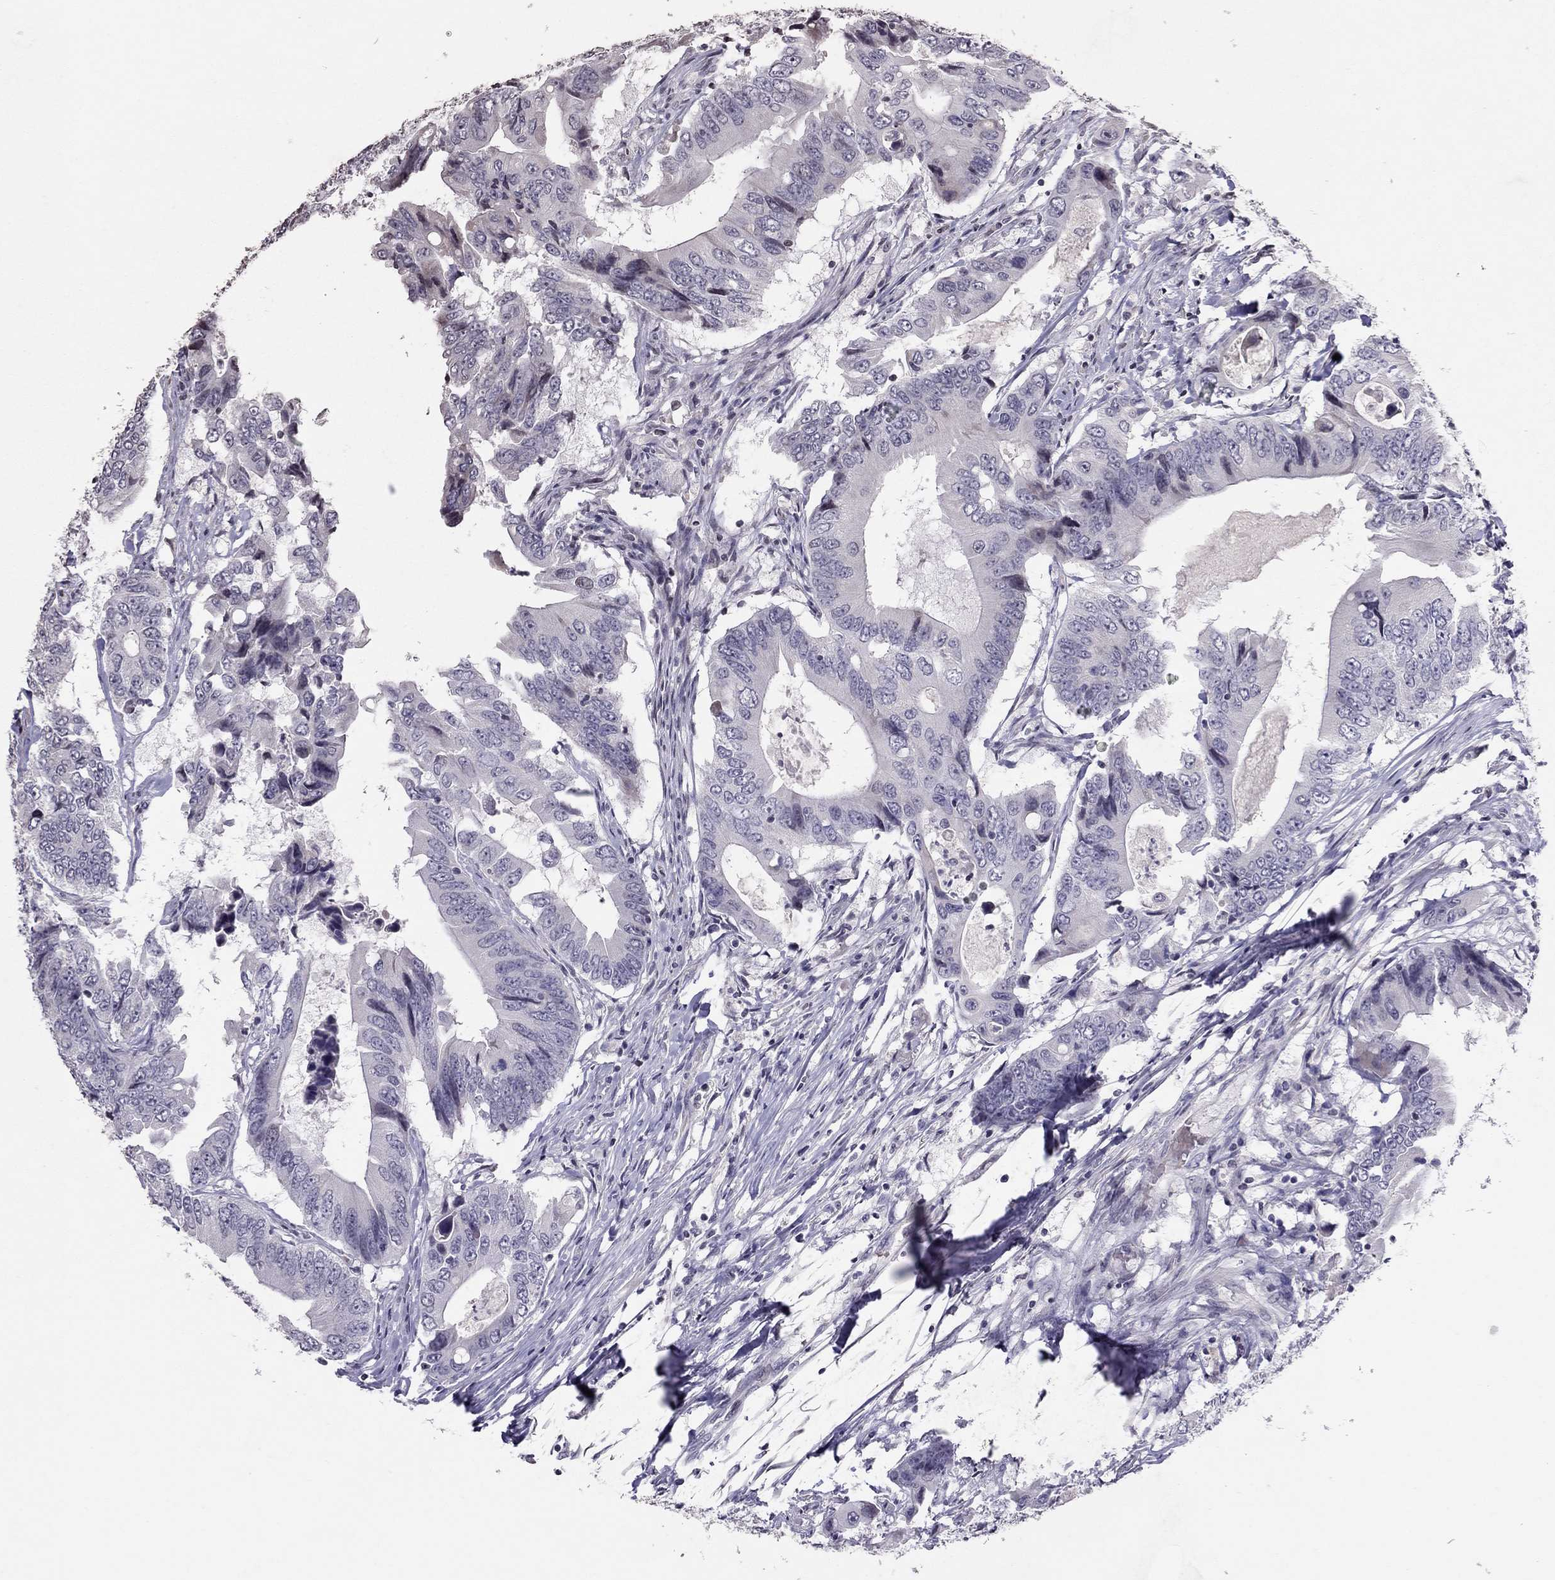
{"staining": {"intensity": "negative", "quantity": "none", "location": "none"}, "tissue": "colorectal cancer", "cell_type": "Tumor cells", "image_type": "cancer", "snomed": [{"axis": "morphology", "description": "Adenocarcinoma, NOS"}, {"axis": "topography", "description": "Colon"}], "caption": "DAB immunohistochemical staining of human colorectal adenocarcinoma shows no significant expression in tumor cells. (DAB immunohistochemistry (IHC), high magnification).", "gene": "TSHB", "patient": {"sex": "female", "age": 90}}